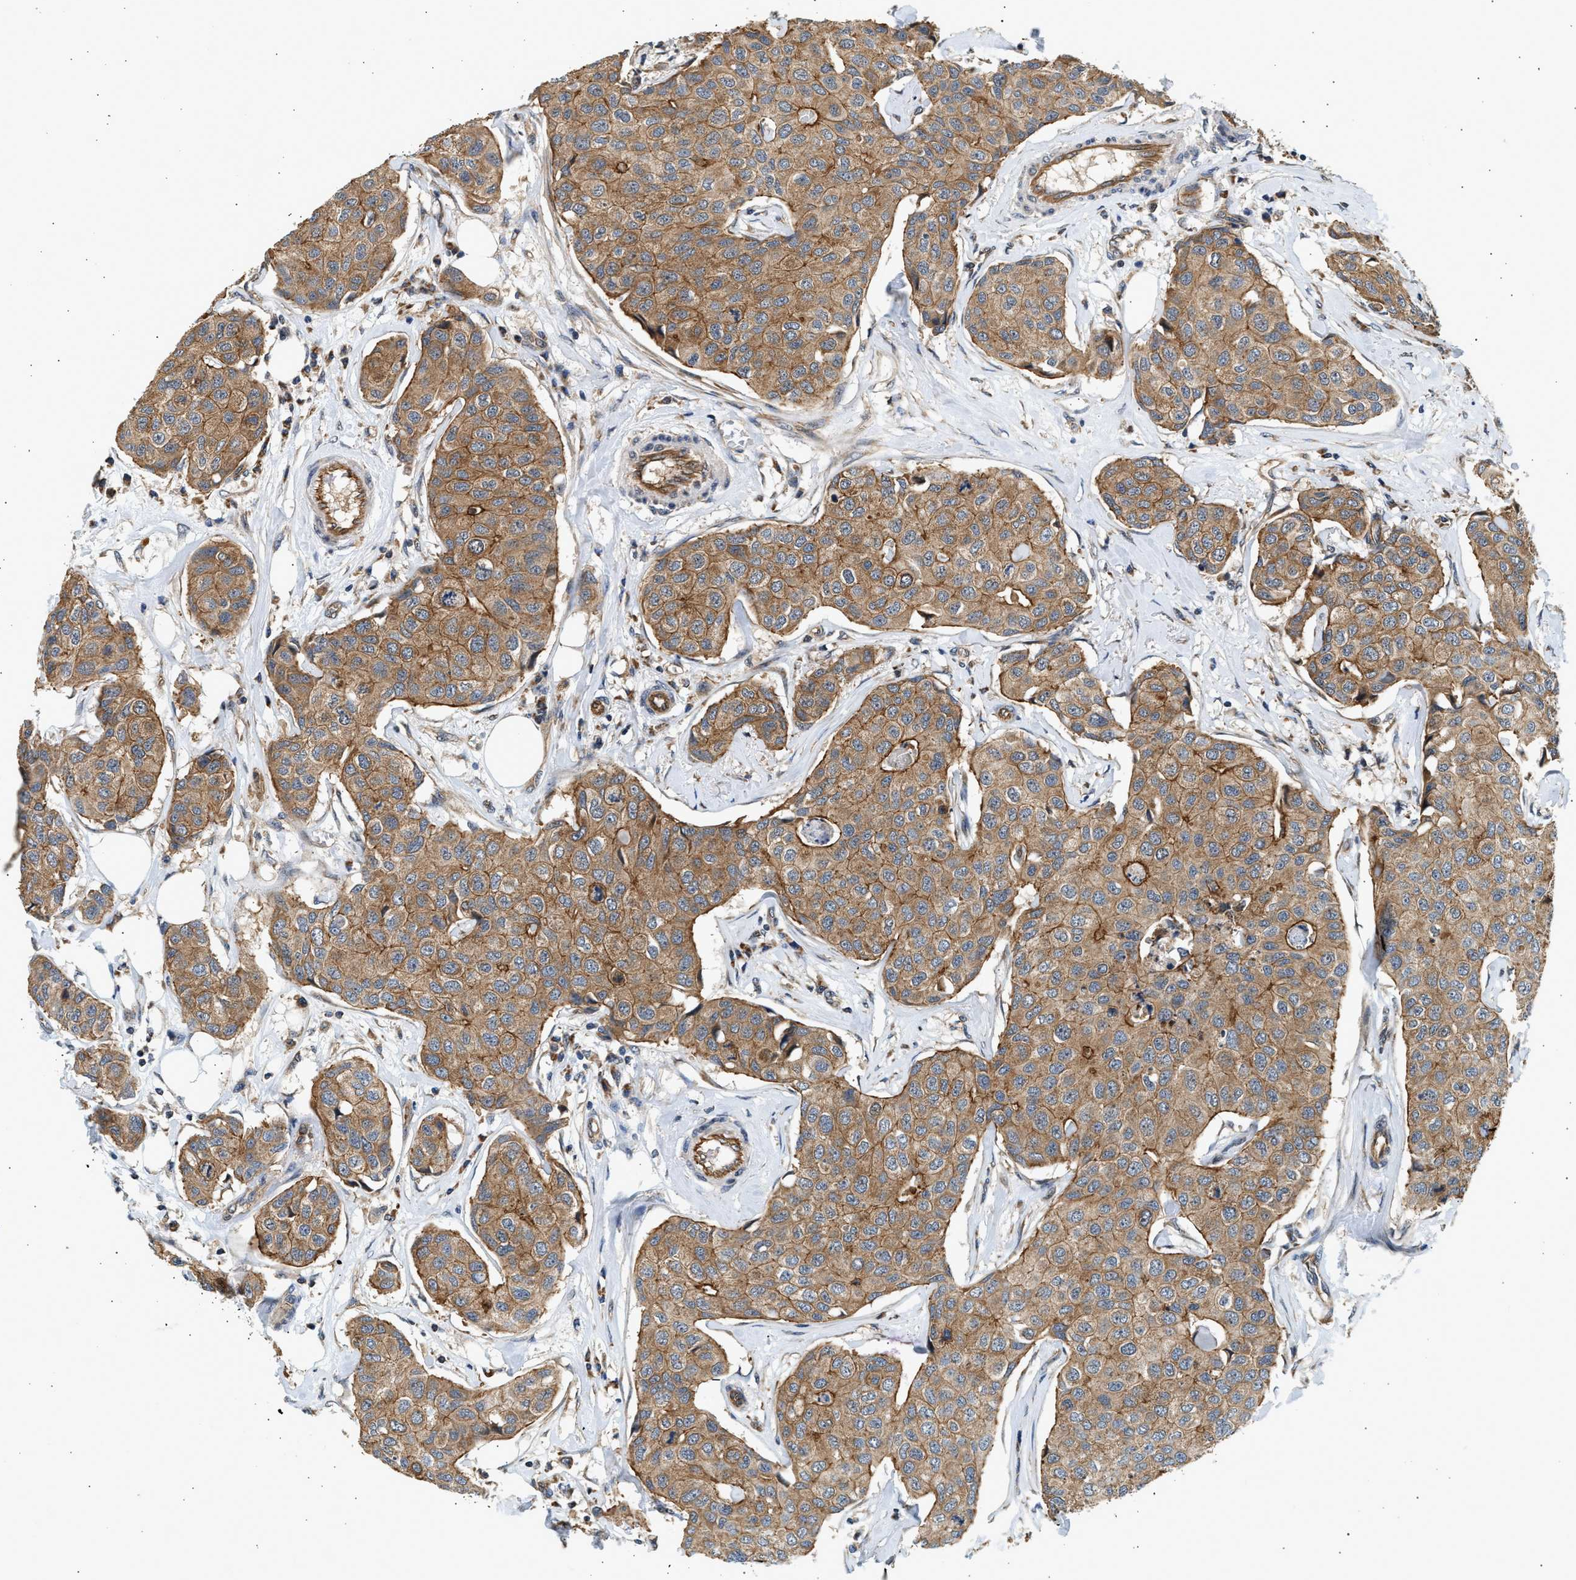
{"staining": {"intensity": "moderate", "quantity": ">75%", "location": "cytoplasmic/membranous"}, "tissue": "breast cancer", "cell_type": "Tumor cells", "image_type": "cancer", "snomed": [{"axis": "morphology", "description": "Duct carcinoma"}, {"axis": "topography", "description": "Breast"}], "caption": "IHC (DAB) staining of human breast infiltrating ductal carcinoma reveals moderate cytoplasmic/membranous protein positivity in approximately >75% of tumor cells.", "gene": "DUSP14", "patient": {"sex": "female", "age": 80}}